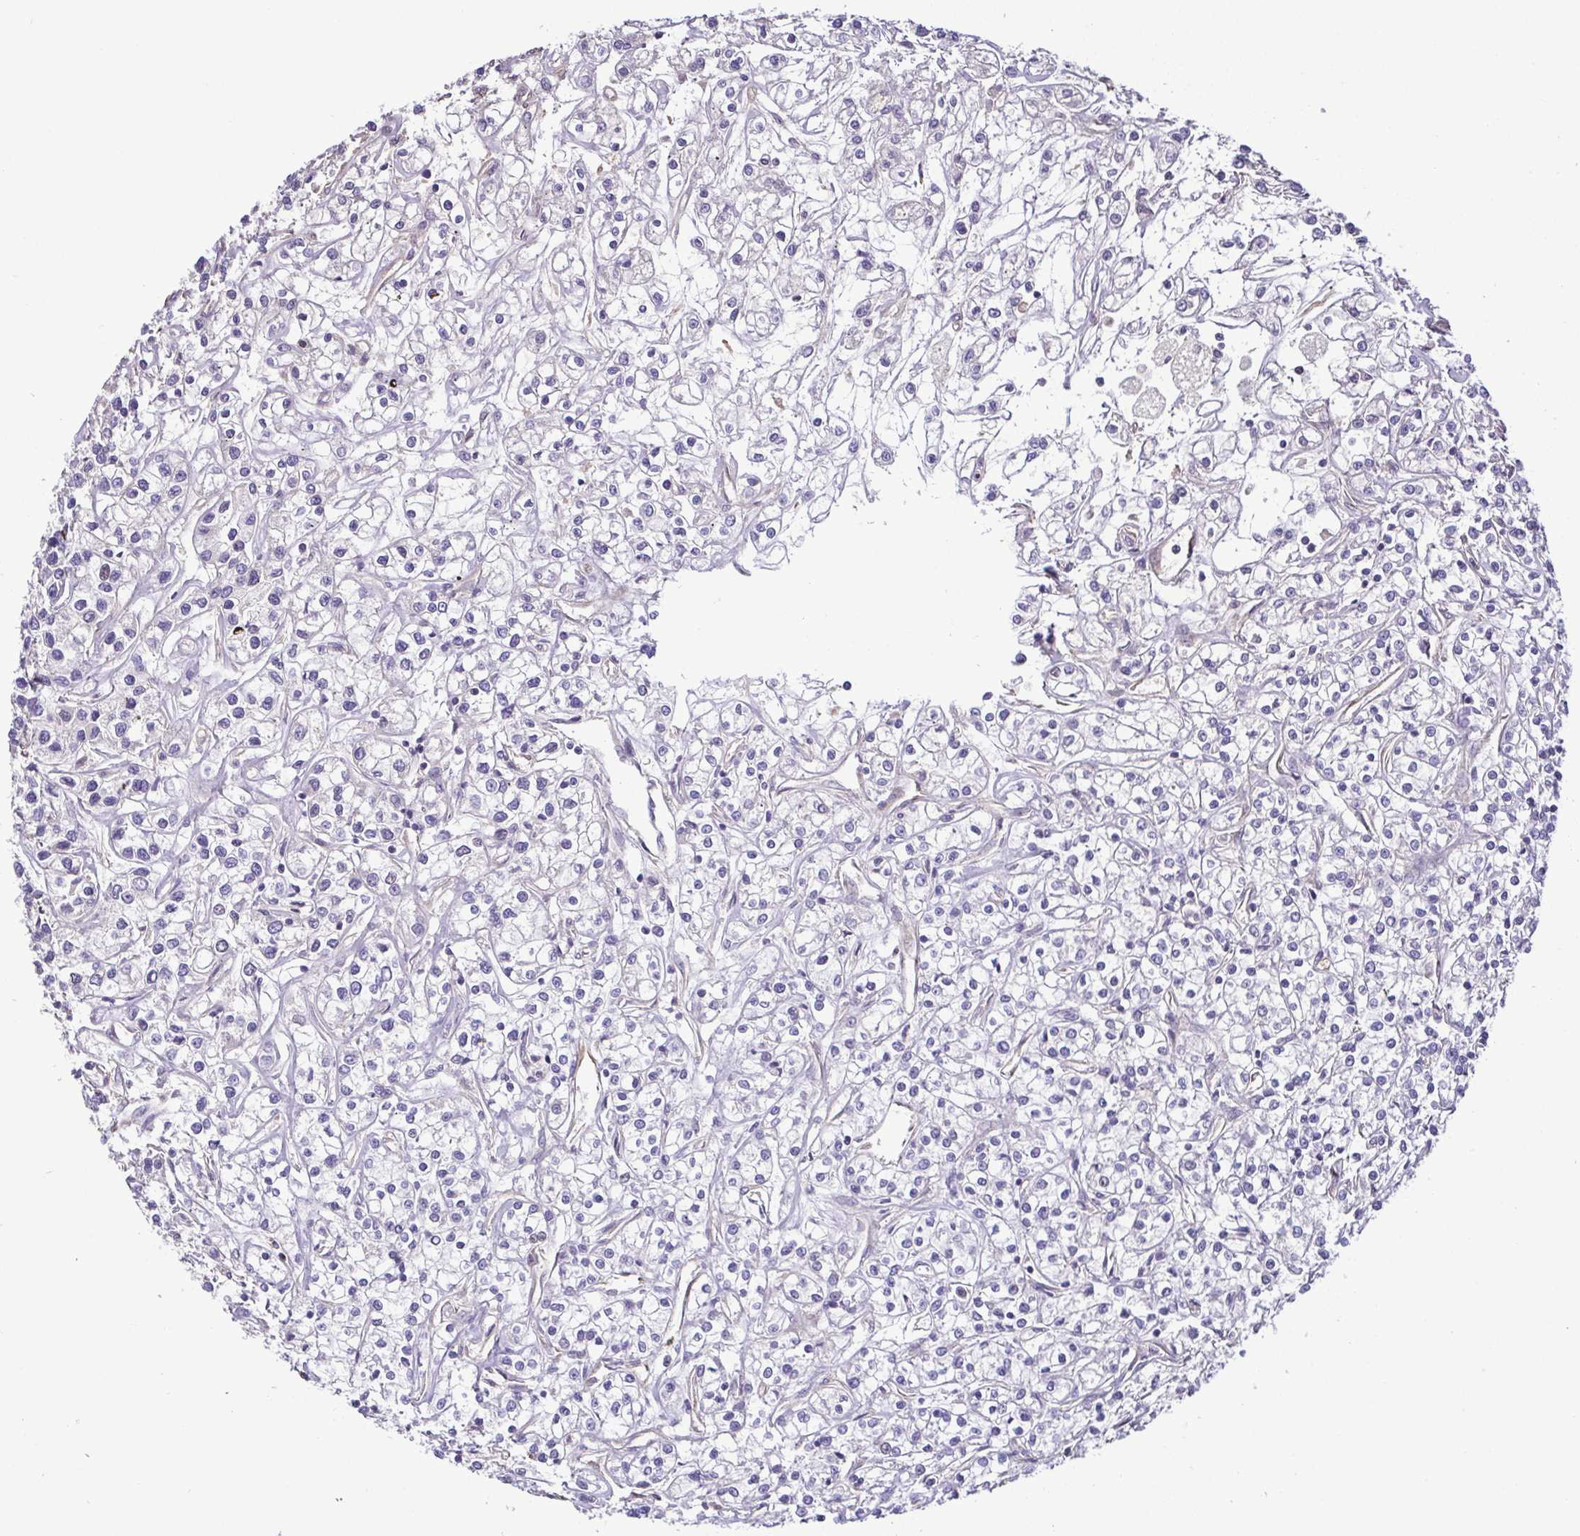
{"staining": {"intensity": "negative", "quantity": "none", "location": "none"}, "tissue": "renal cancer", "cell_type": "Tumor cells", "image_type": "cancer", "snomed": [{"axis": "morphology", "description": "Adenocarcinoma, NOS"}, {"axis": "topography", "description": "Kidney"}], "caption": "Tumor cells show no significant protein staining in renal cancer. (Brightfield microscopy of DAB immunohistochemistry at high magnification).", "gene": "MYL10", "patient": {"sex": "female", "age": 59}}